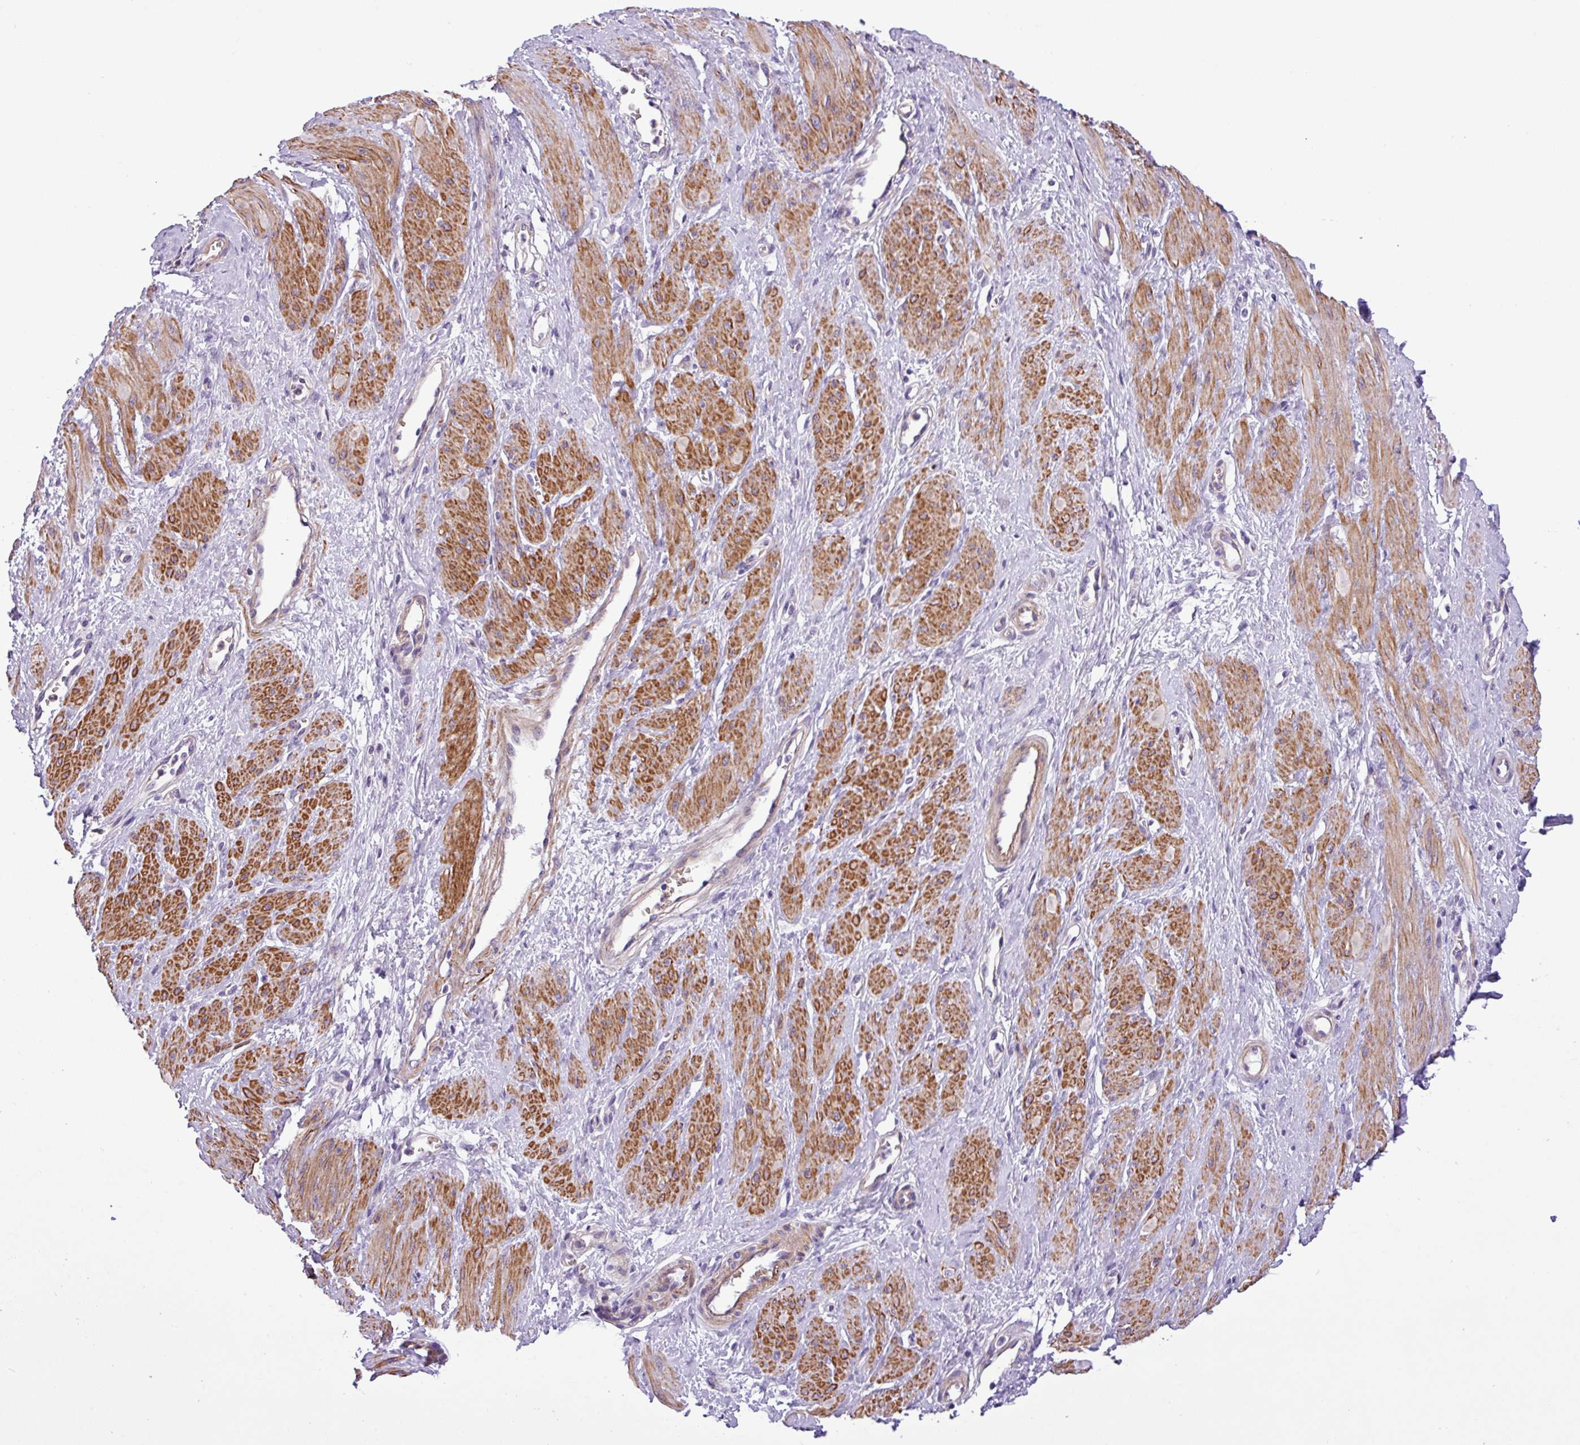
{"staining": {"intensity": "moderate", "quantity": ">75%", "location": "cytoplasmic/membranous"}, "tissue": "smooth muscle", "cell_type": "Smooth muscle cells", "image_type": "normal", "snomed": [{"axis": "morphology", "description": "Normal tissue, NOS"}, {"axis": "topography", "description": "Smooth muscle"}, {"axis": "topography", "description": "Uterus"}], "caption": "Human smooth muscle stained for a protein (brown) demonstrates moderate cytoplasmic/membranous positive positivity in about >75% of smooth muscle cells.", "gene": "C11orf91", "patient": {"sex": "female", "age": 39}}